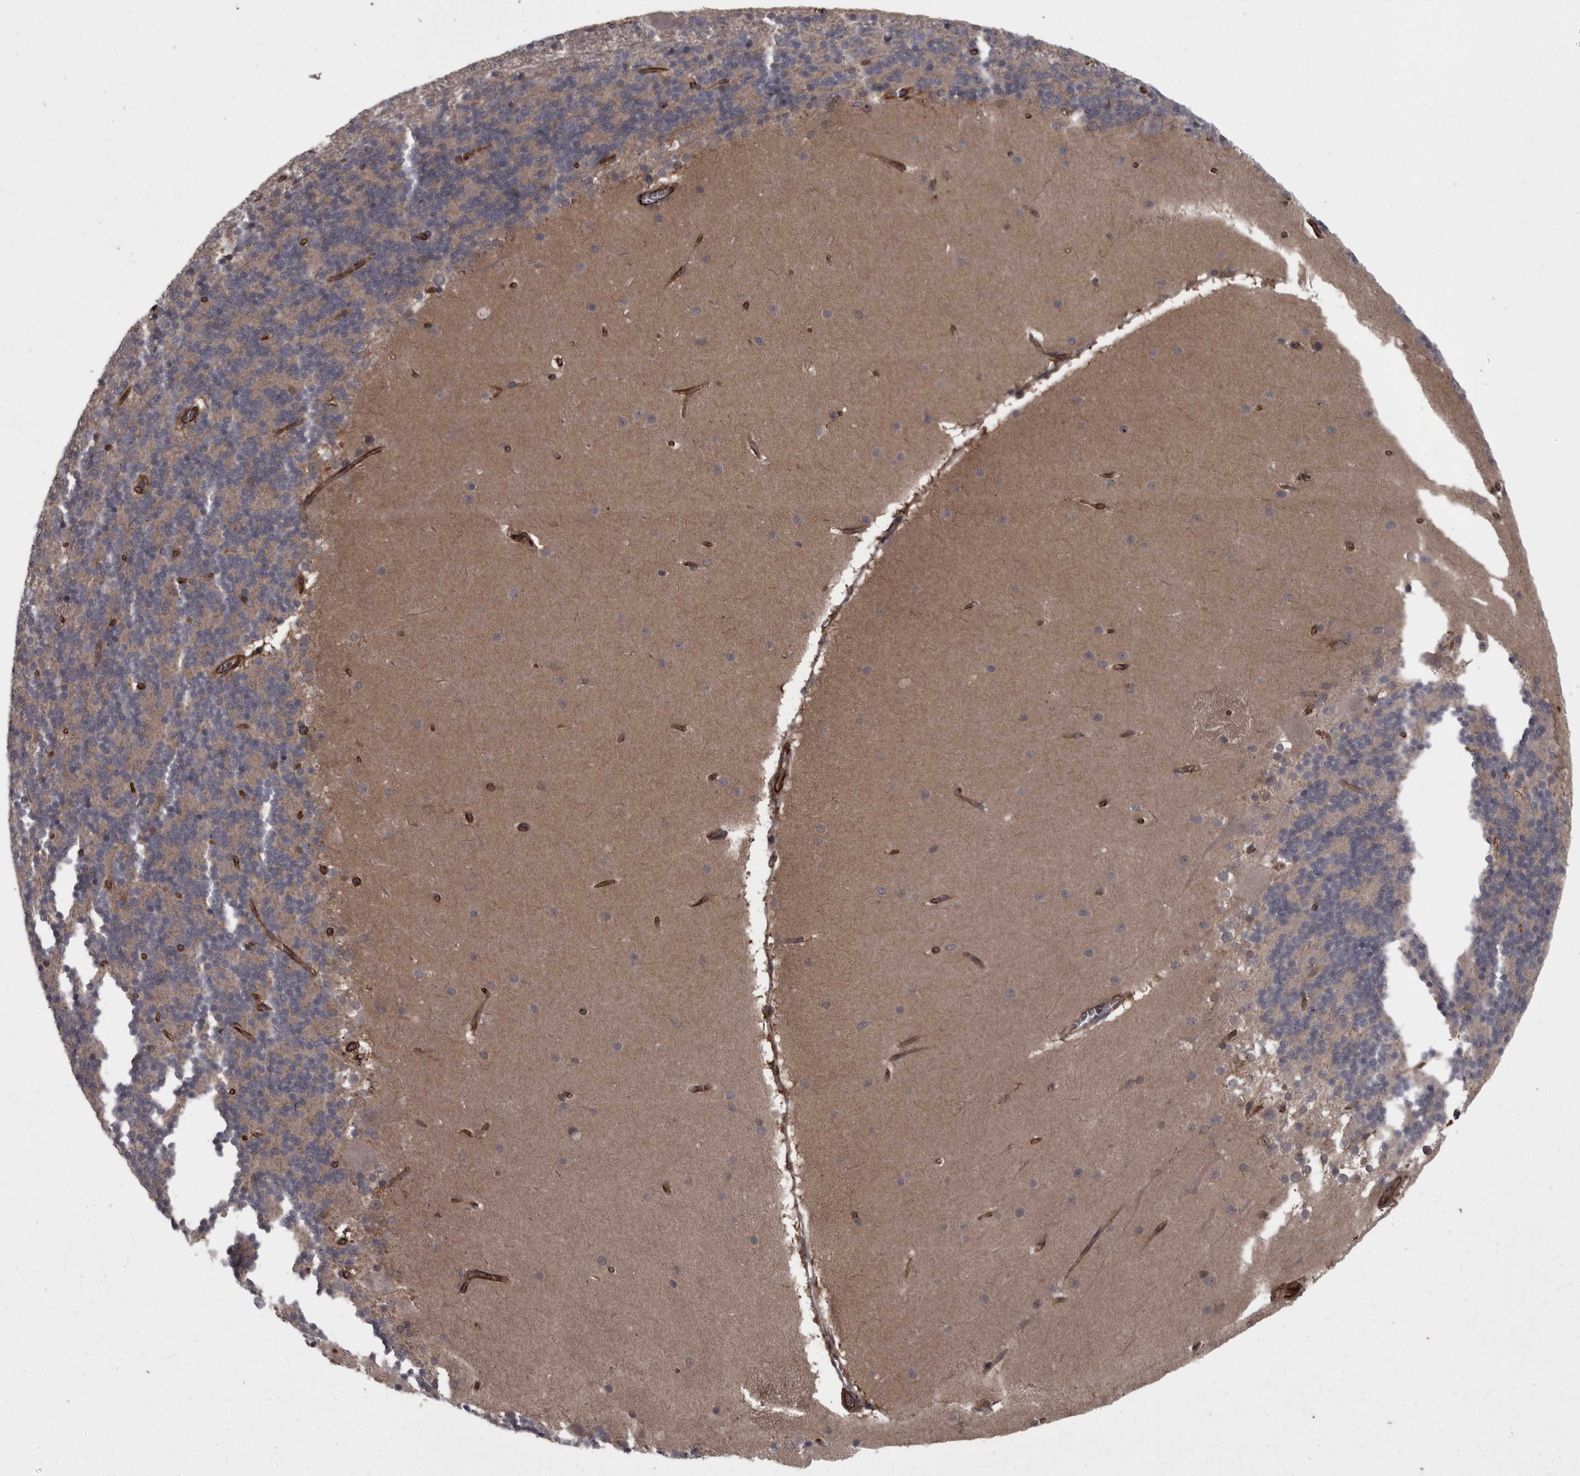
{"staining": {"intensity": "negative", "quantity": "none", "location": "none"}, "tissue": "cerebellum", "cell_type": "Cells in granular layer", "image_type": "normal", "snomed": [{"axis": "morphology", "description": "Normal tissue, NOS"}, {"axis": "topography", "description": "Cerebellum"}], "caption": "This is an immunohistochemistry (IHC) micrograph of unremarkable human cerebellum. There is no positivity in cells in granular layer.", "gene": "FAAP100", "patient": {"sex": "female", "age": 19}}